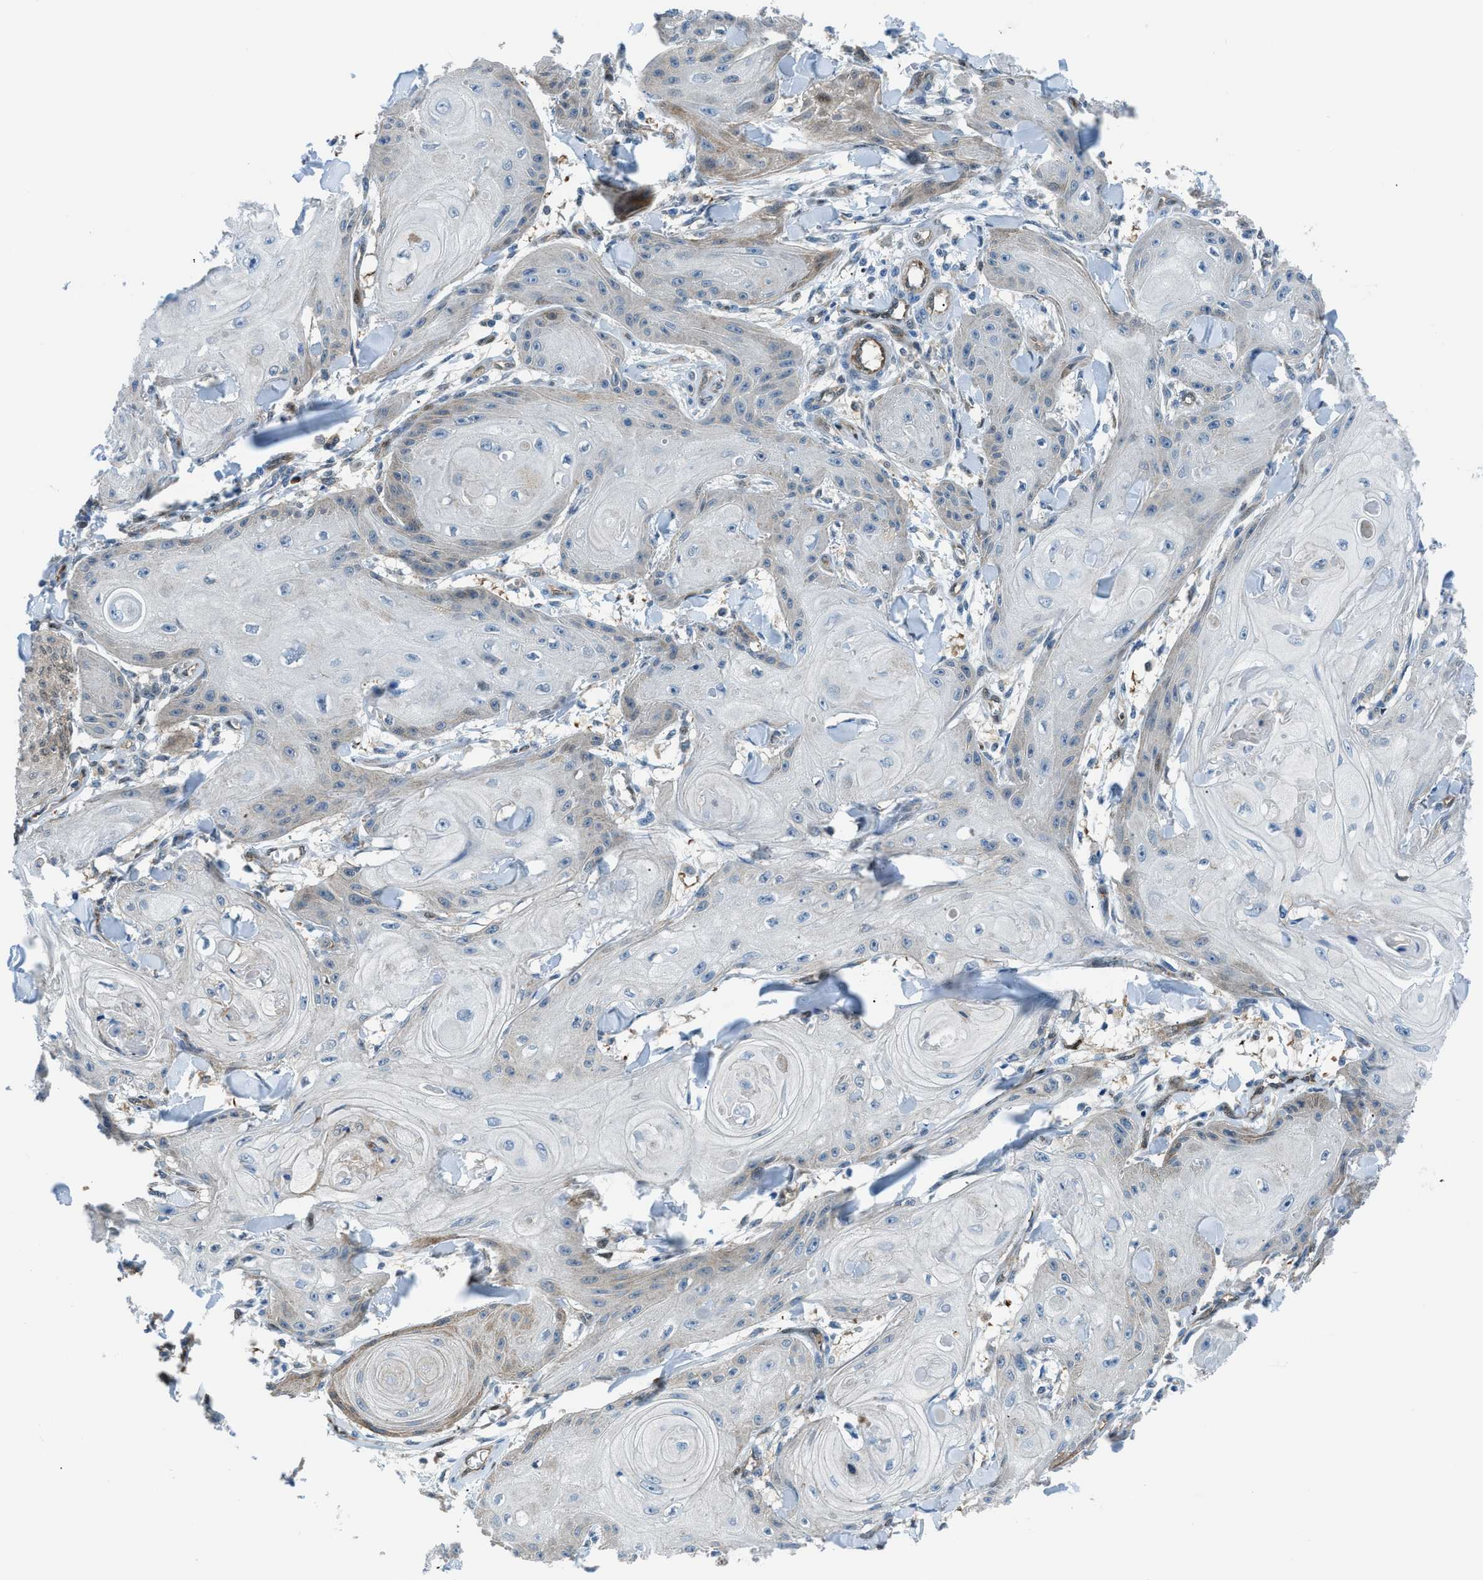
{"staining": {"intensity": "weak", "quantity": "<25%", "location": "cytoplasmic/membranous"}, "tissue": "skin cancer", "cell_type": "Tumor cells", "image_type": "cancer", "snomed": [{"axis": "morphology", "description": "Squamous cell carcinoma, NOS"}, {"axis": "topography", "description": "Skin"}], "caption": "High magnification brightfield microscopy of skin cancer stained with DAB (3,3'-diaminobenzidine) (brown) and counterstained with hematoxylin (blue): tumor cells show no significant expression. The staining is performed using DAB (3,3'-diaminobenzidine) brown chromogen with nuclei counter-stained in using hematoxylin.", "gene": "YWHAE", "patient": {"sex": "male", "age": 74}}